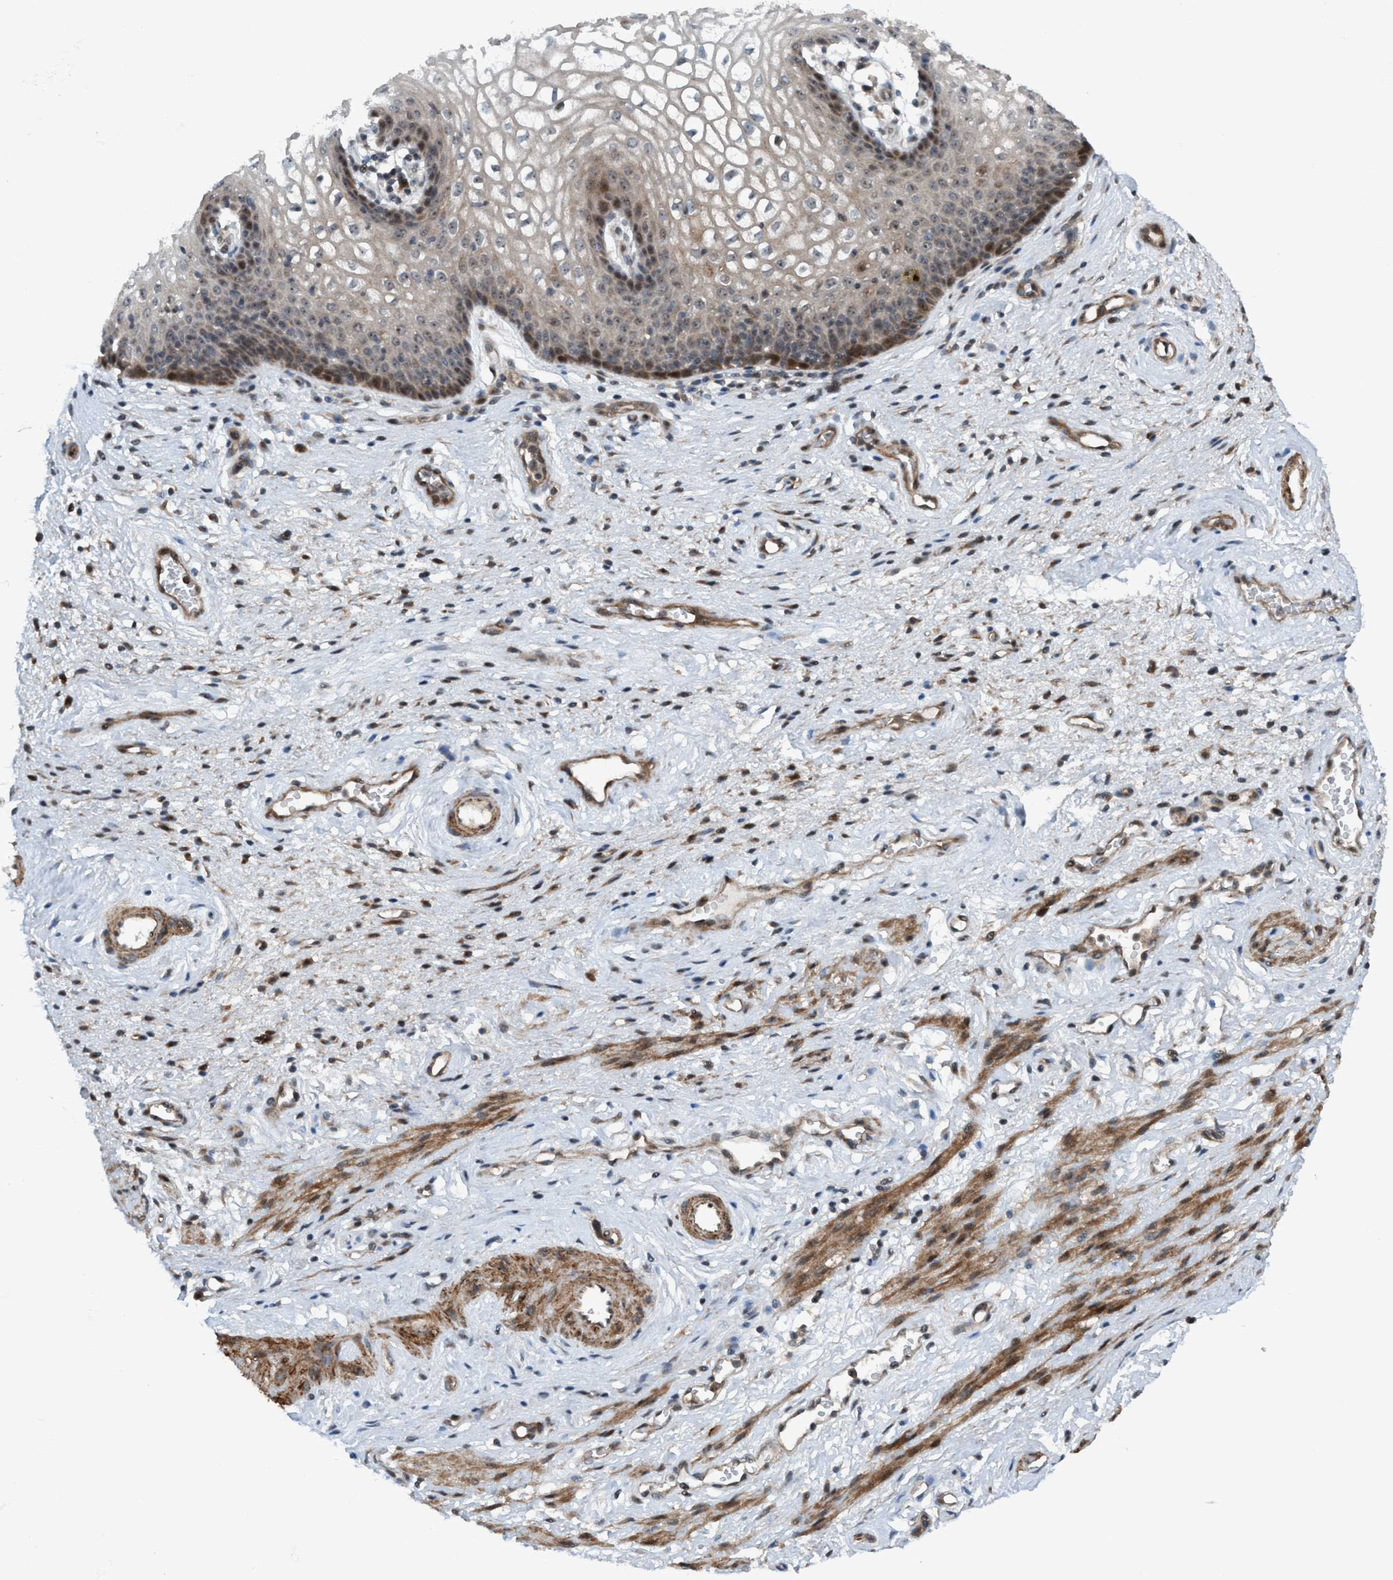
{"staining": {"intensity": "weak", "quantity": "25%-75%", "location": "cytoplasmic/membranous"}, "tissue": "vagina", "cell_type": "Squamous epithelial cells", "image_type": "normal", "snomed": [{"axis": "morphology", "description": "Normal tissue, NOS"}, {"axis": "topography", "description": "Vagina"}], "caption": "A high-resolution micrograph shows immunohistochemistry staining of unremarkable vagina, which displays weak cytoplasmic/membranous expression in approximately 25%-75% of squamous epithelial cells. The staining was performed using DAB (3,3'-diaminobenzidine), with brown indicating positive protein expression. Nuclei are stained blue with hematoxylin.", "gene": "NISCH", "patient": {"sex": "female", "age": 34}}